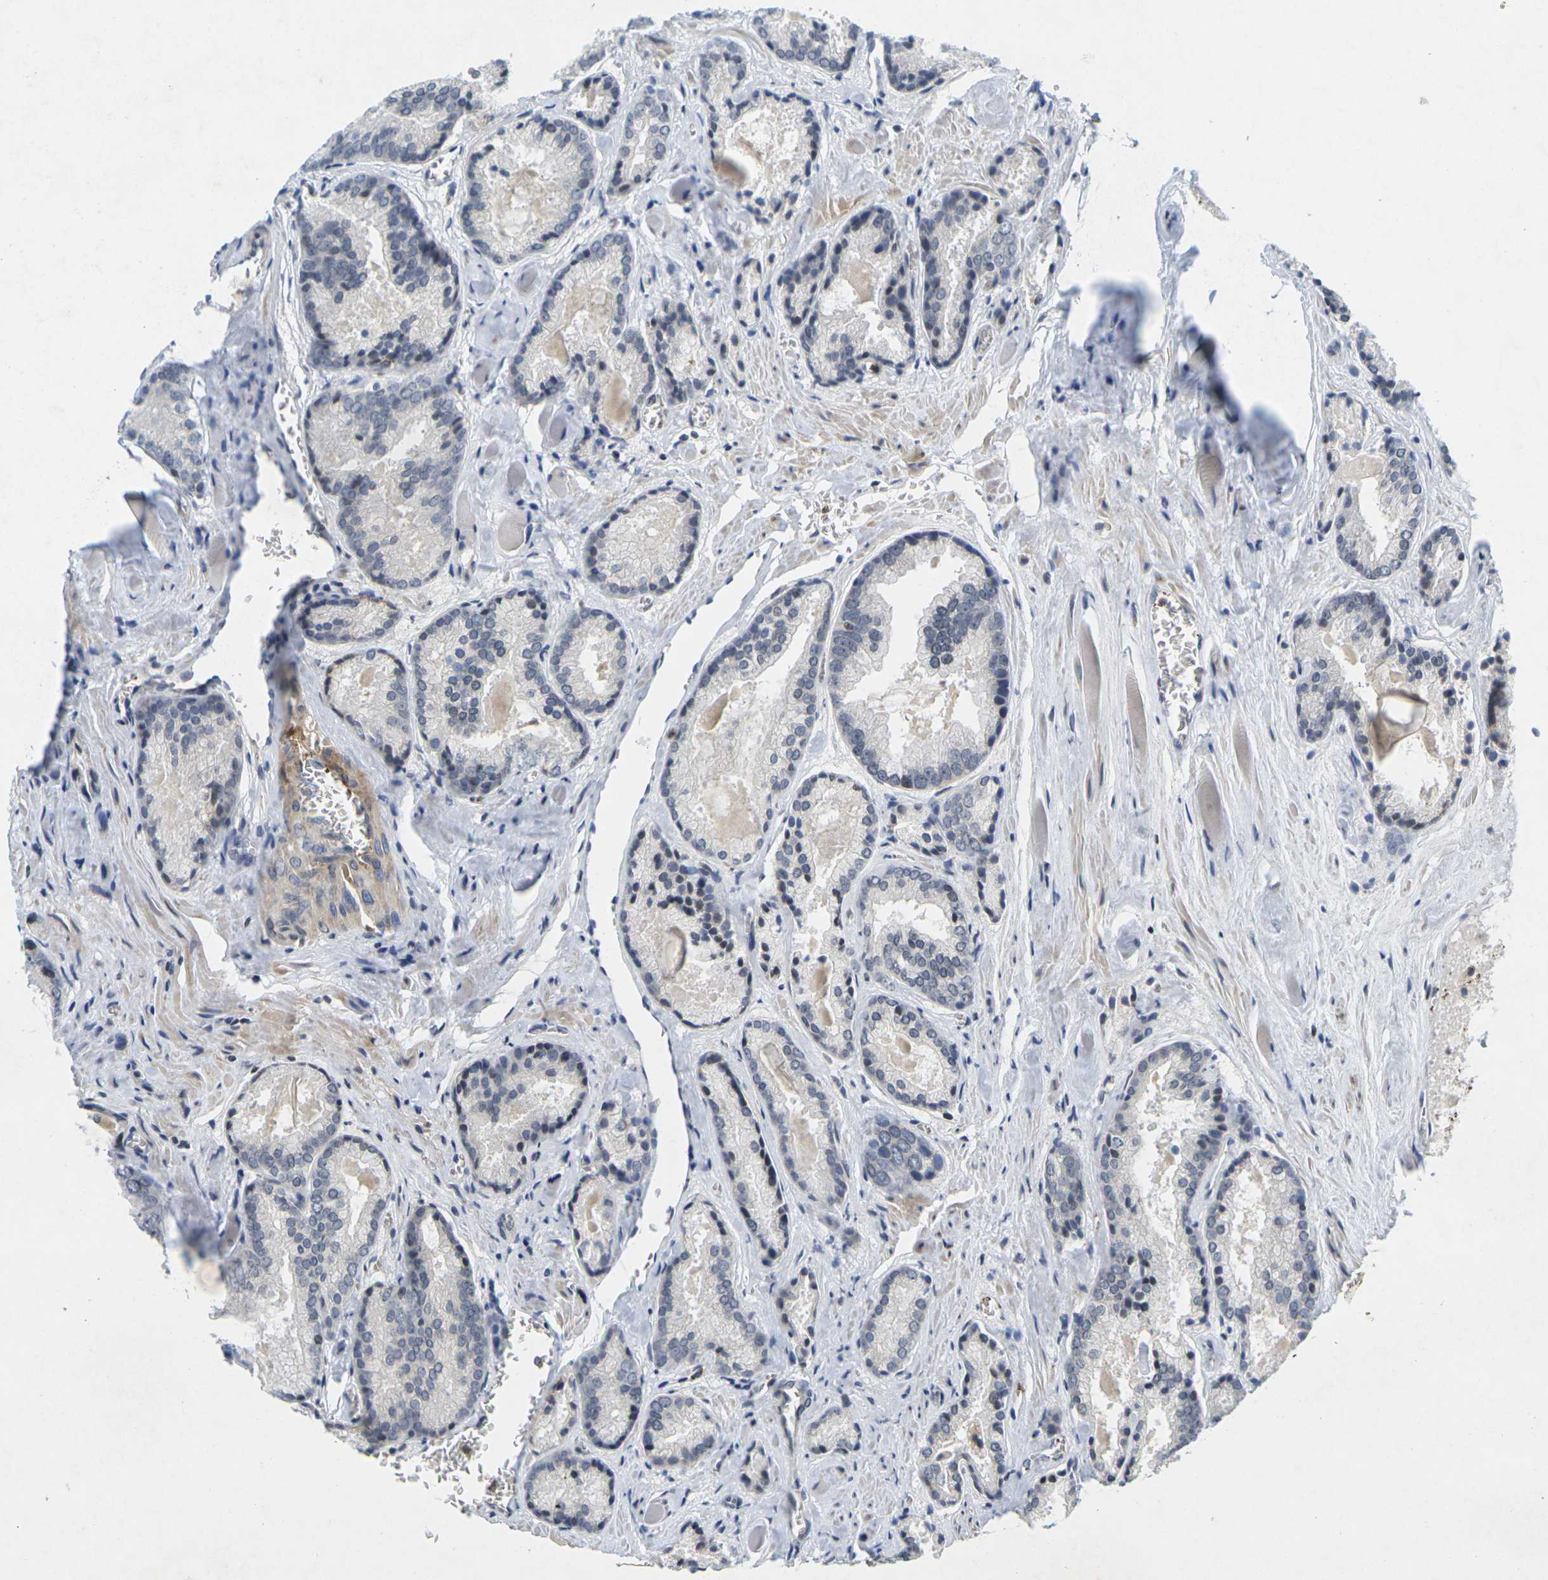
{"staining": {"intensity": "negative", "quantity": "none", "location": "none"}, "tissue": "prostate cancer", "cell_type": "Tumor cells", "image_type": "cancer", "snomed": [{"axis": "morphology", "description": "Adenocarcinoma, Low grade"}, {"axis": "topography", "description": "Prostate"}], "caption": "This is an immunohistochemistry (IHC) histopathology image of human low-grade adenocarcinoma (prostate). There is no staining in tumor cells.", "gene": "C1QC", "patient": {"sex": "male", "age": 64}}